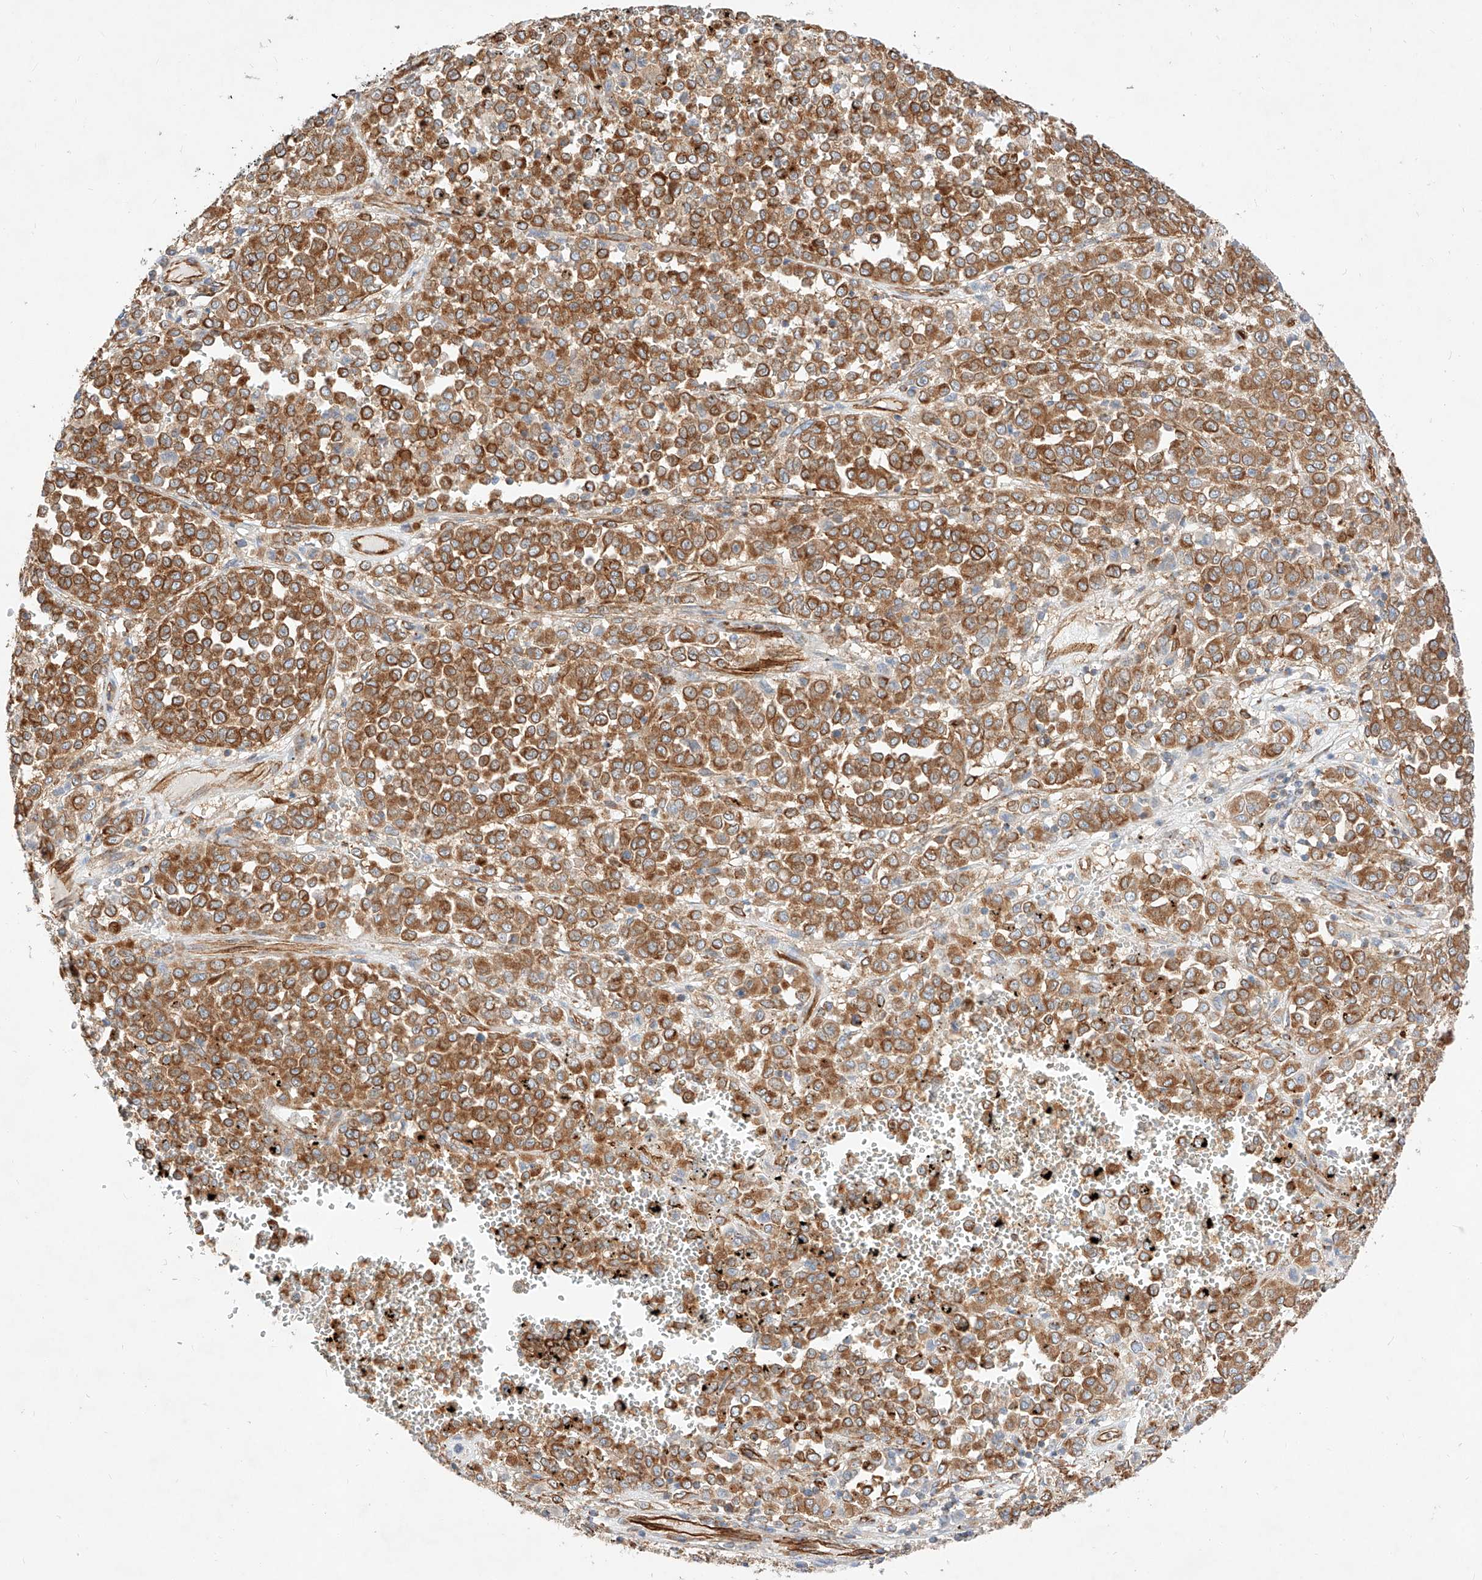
{"staining": {"intensity": "moderate", "quantity": ">75%", "location": "cytoplasmic/membranous"}, "tissue": "melanoma", "cell_type": "Tumor cells", "image_type": "cancer", "snomed": [{"axis": "morphology", "description": "Malignant melanoma, Metastatic site"}, {"axis": "topography", "description": "Pancreas"}], "caption": "There is medium levels of moderate cytoplasmic/membranous expression in tumor cells of malignant melanoma (metastatic site), as demonstrated by immunohistochemical staining (brown color).", "gene": "CSGALNACT2", "patient": {"sex": "female", "age": 30}}